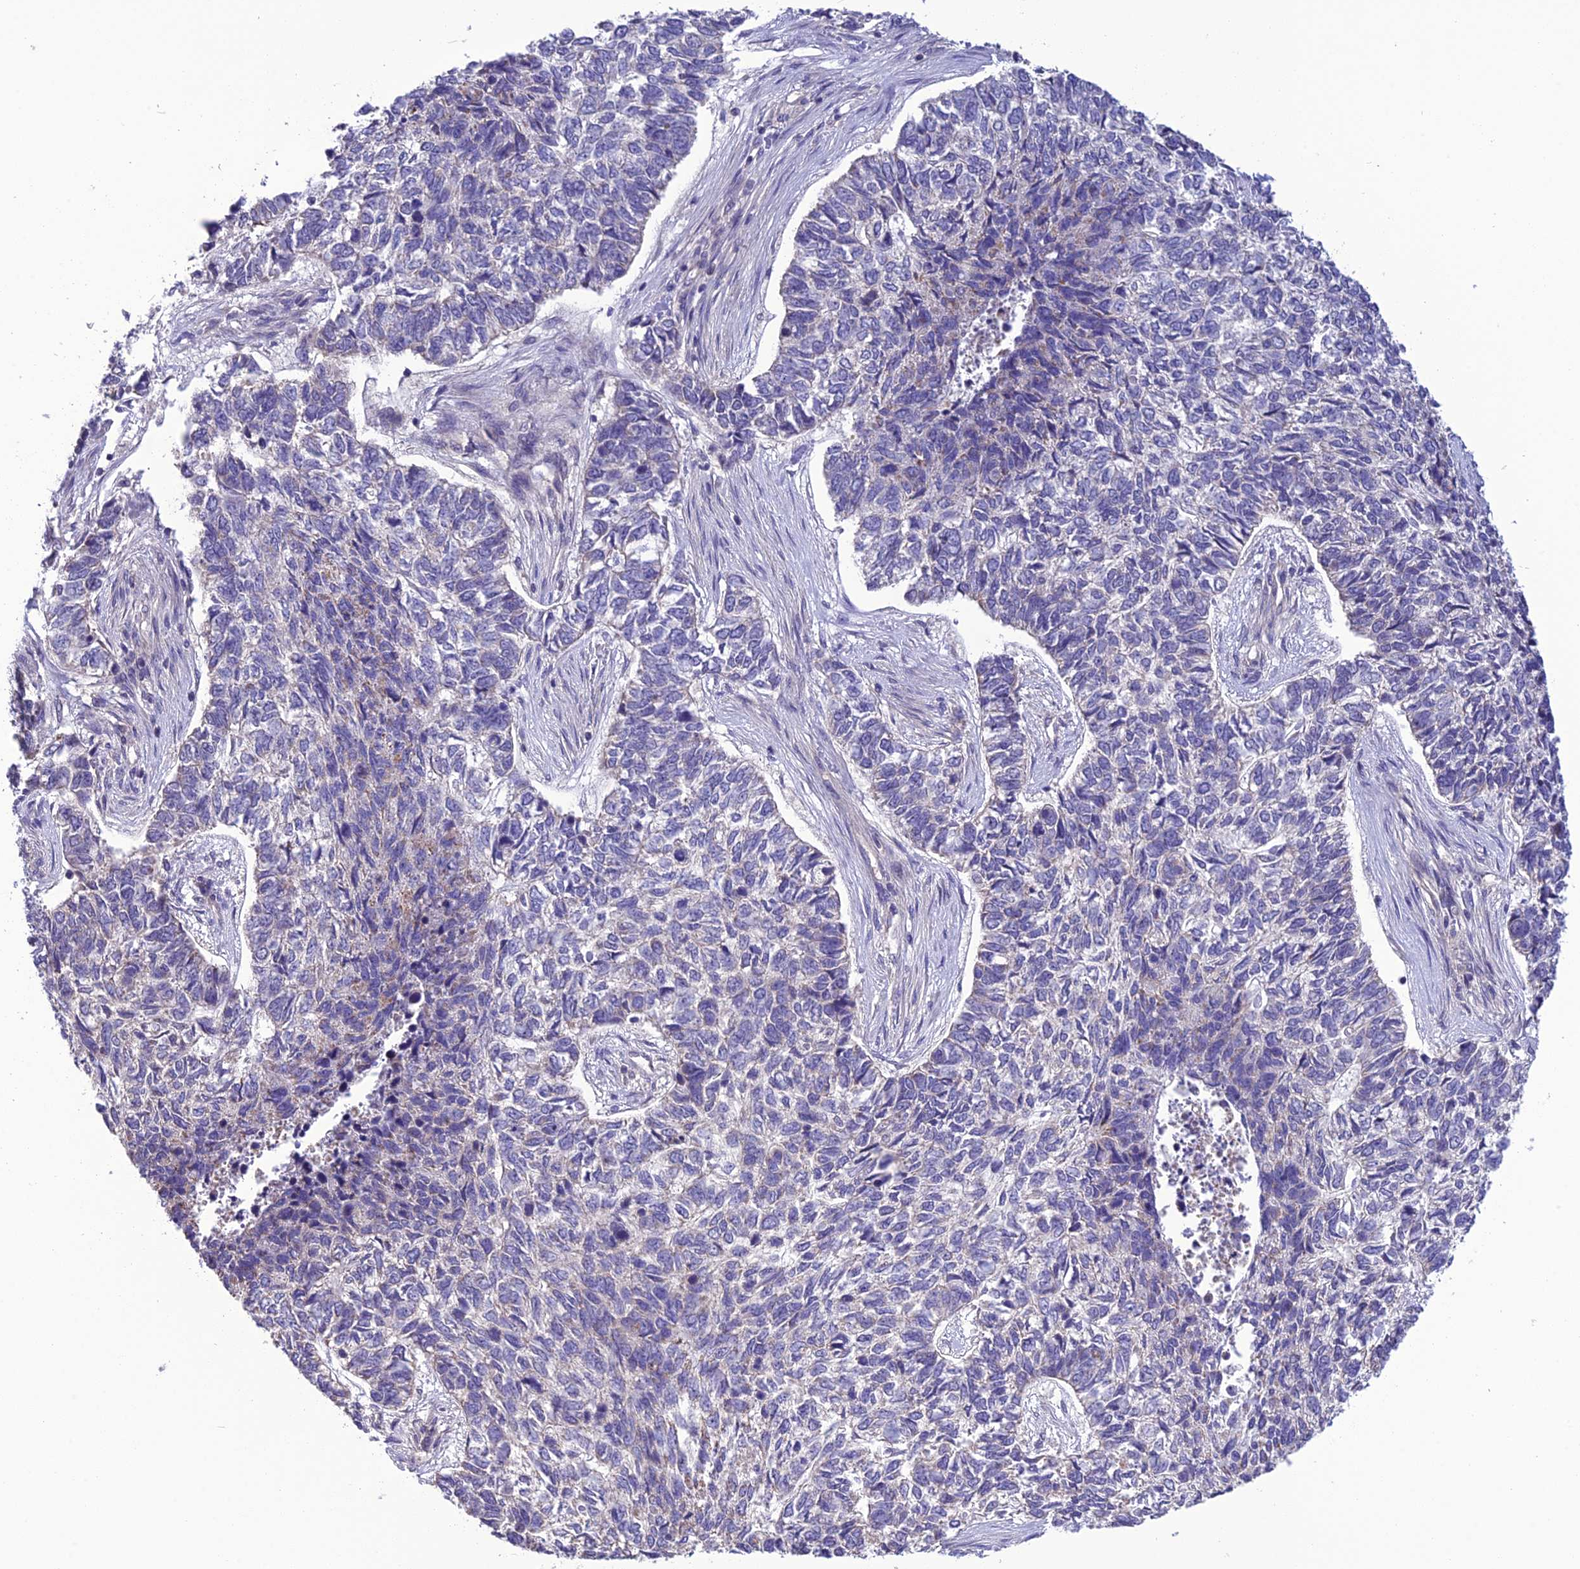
{"staining": {"intensity": "negative", "quantity": "none", "location": "none"}, "tissue": "skin cancer", "cell_type": "Tumor cells", "image_type": "cancer", "snomed": [{"axis": "morphology", "description": "Basal cell carcinoma"}, {"axis": "topography", "description": "Skin"}], "caption": "Skin basal cell carcinoma was stained to show a protein in brown. There is no significant staining in tumor cells.", "gene": "PSMF1", "patient": {"sex": "female", "age": 65}}